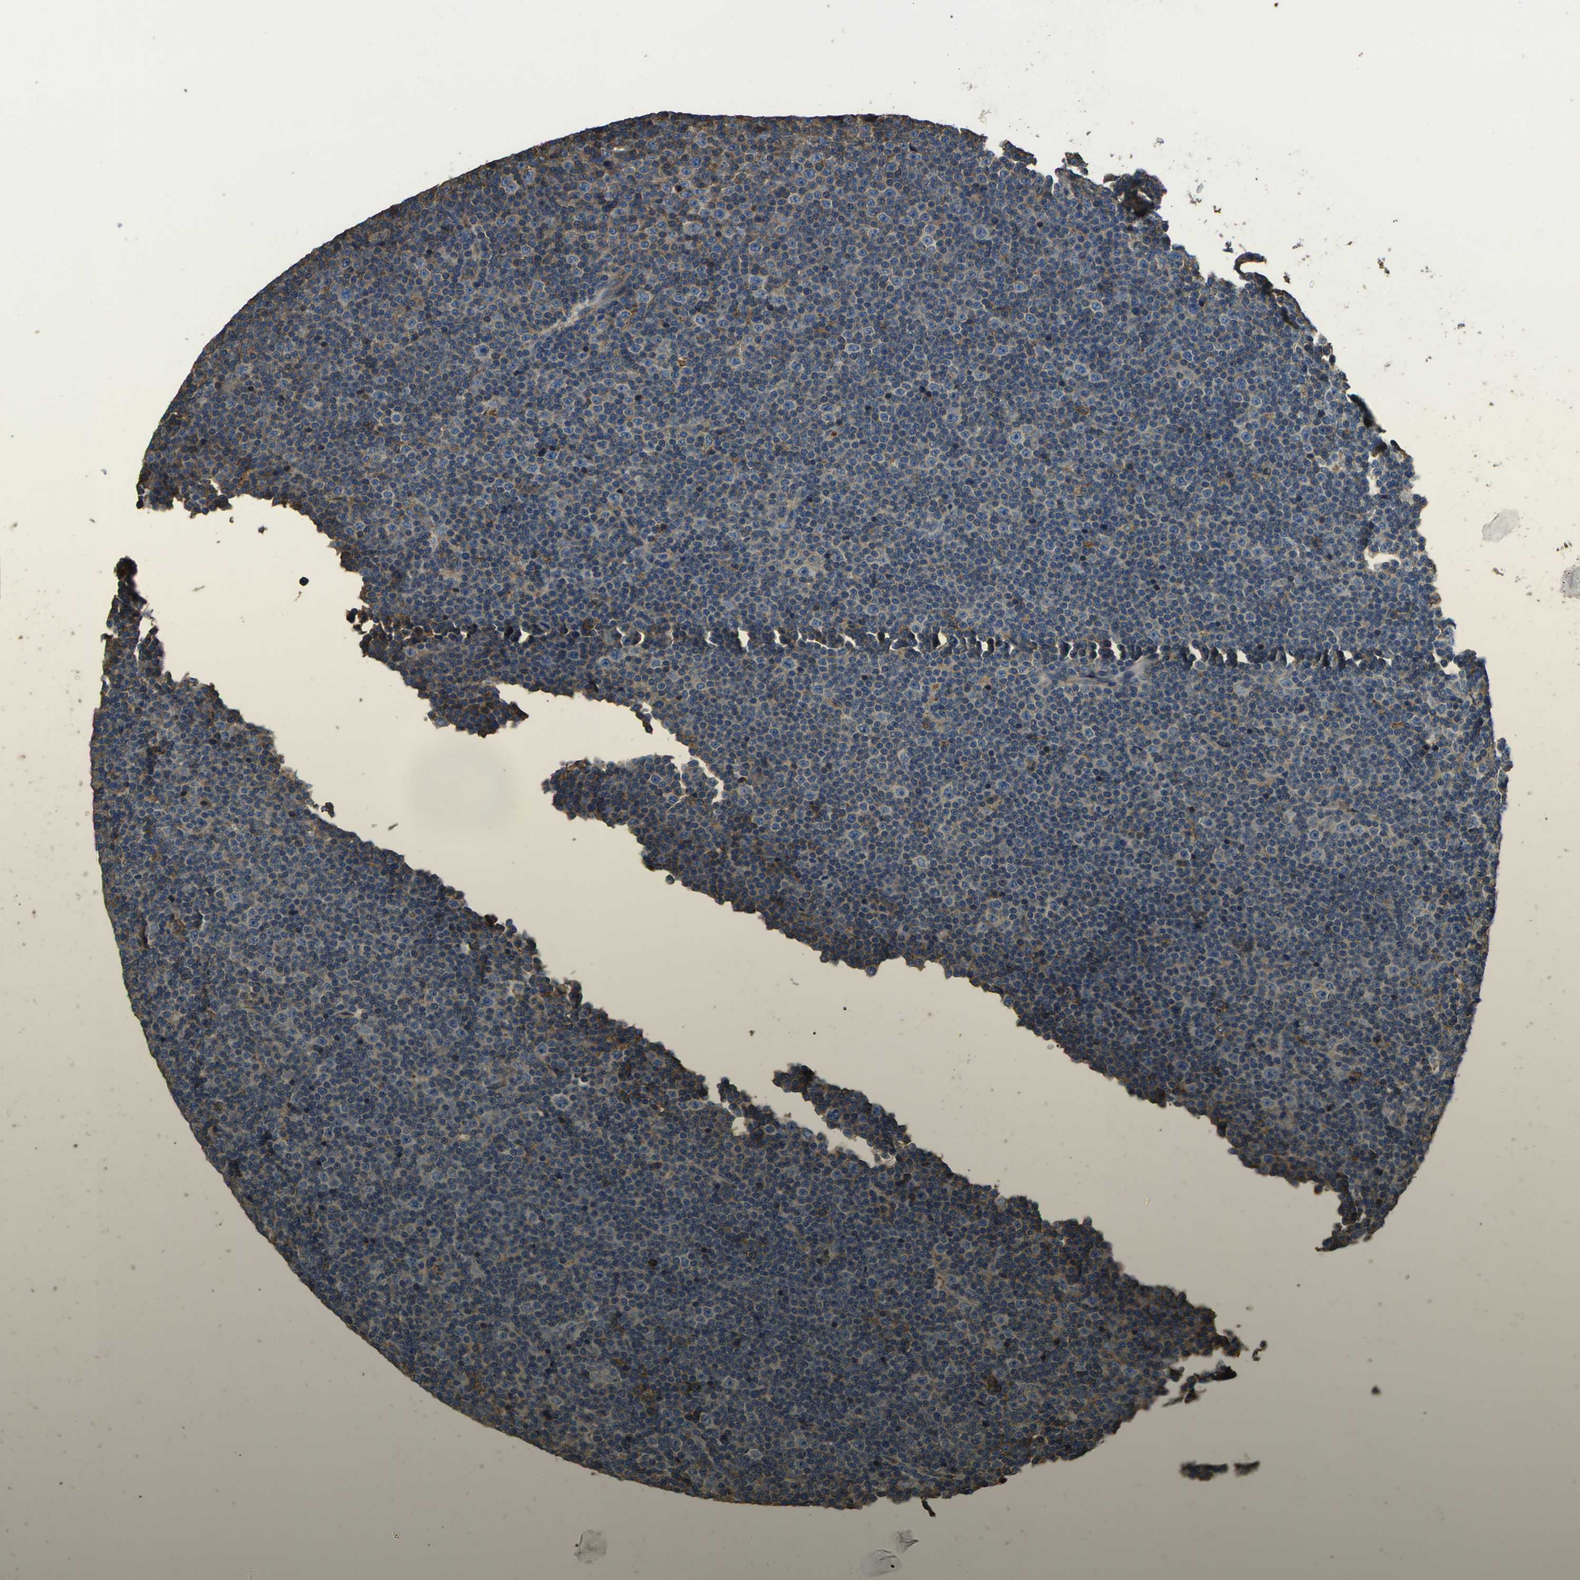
{"staining": {"intensity": "weak", "quantity": "<25%", "location": "cytoplasmic/membranous"}, "tissue": "lymphoma", "cell_type": "Tumor cells", "image_type": "cancer", "snomed": [{"axis": "morphology", "description": "Malignant lymphoma, non-Hodgkin's type, Low grade"}, {"axis": "topography", "description": "Lymph node"}], "caption": "Image shows no significant protein staining in tumor cells of malignant lymphoma, non-Hodgkin's type (low-grade).", "gene": "HSPG2", "patient": {"sex": "female", "age": 67}}